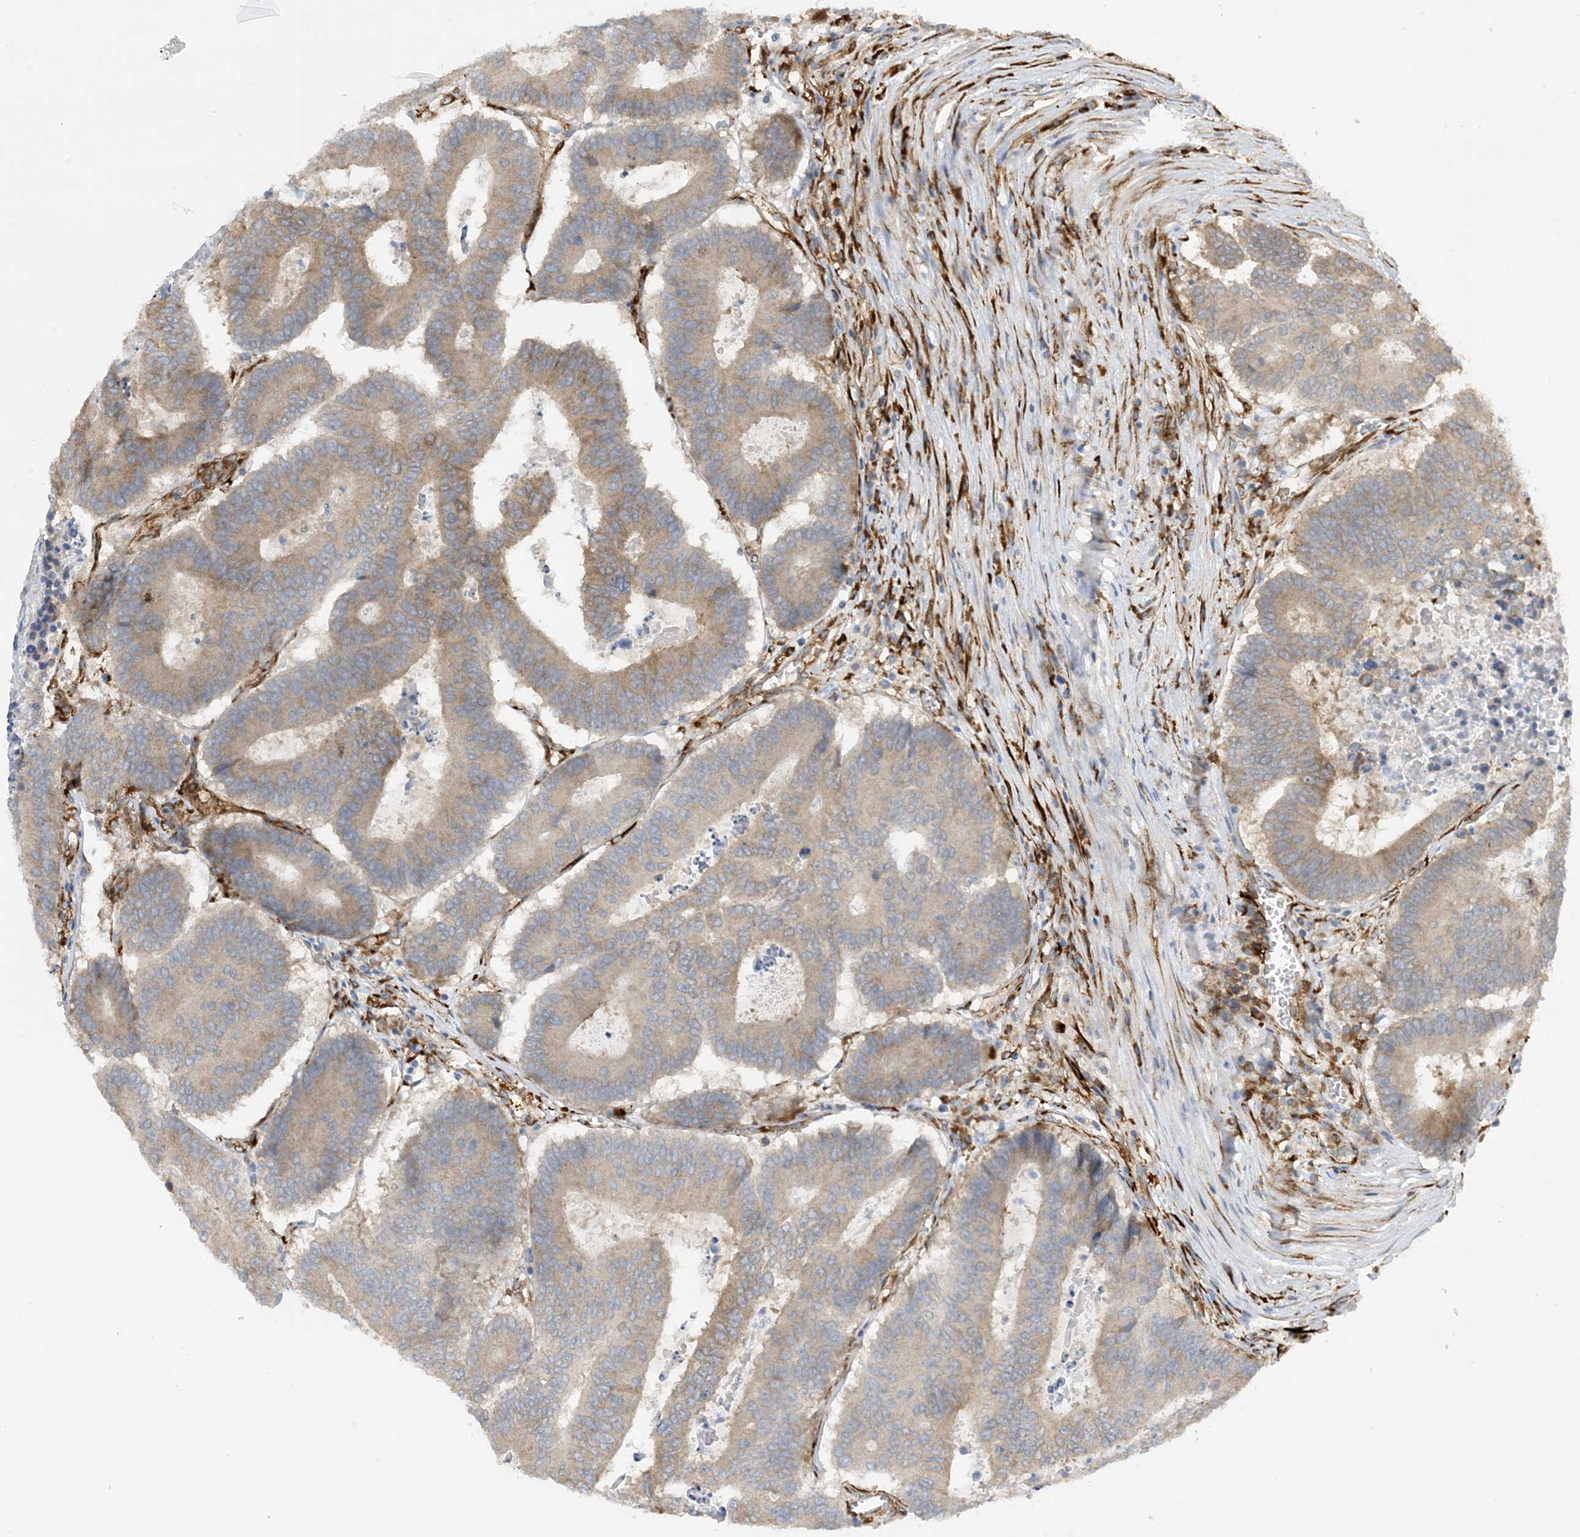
{"staining": {"intensity": "moderate", "quantity": "25%-75%", "location": "cytoplasmic/membranous"}, "tissue": "colorectal cancer", "cell_type": "Tumor cells", "image_type": "cancer", "snomed": [{"axis": "morphology", "description": "Adenocarcinoma, NOS"}, {"axis": "topography", "description": "Colon"}], "caption": "Colorectal cancer was stained to show a protein in brown. There is medium levels of moderate cytoplasmic/membranous staining in about 25%-75% of tumor cells.", "gene": "ZBTB45", "patient": {"sex": "male", "age": 87}}